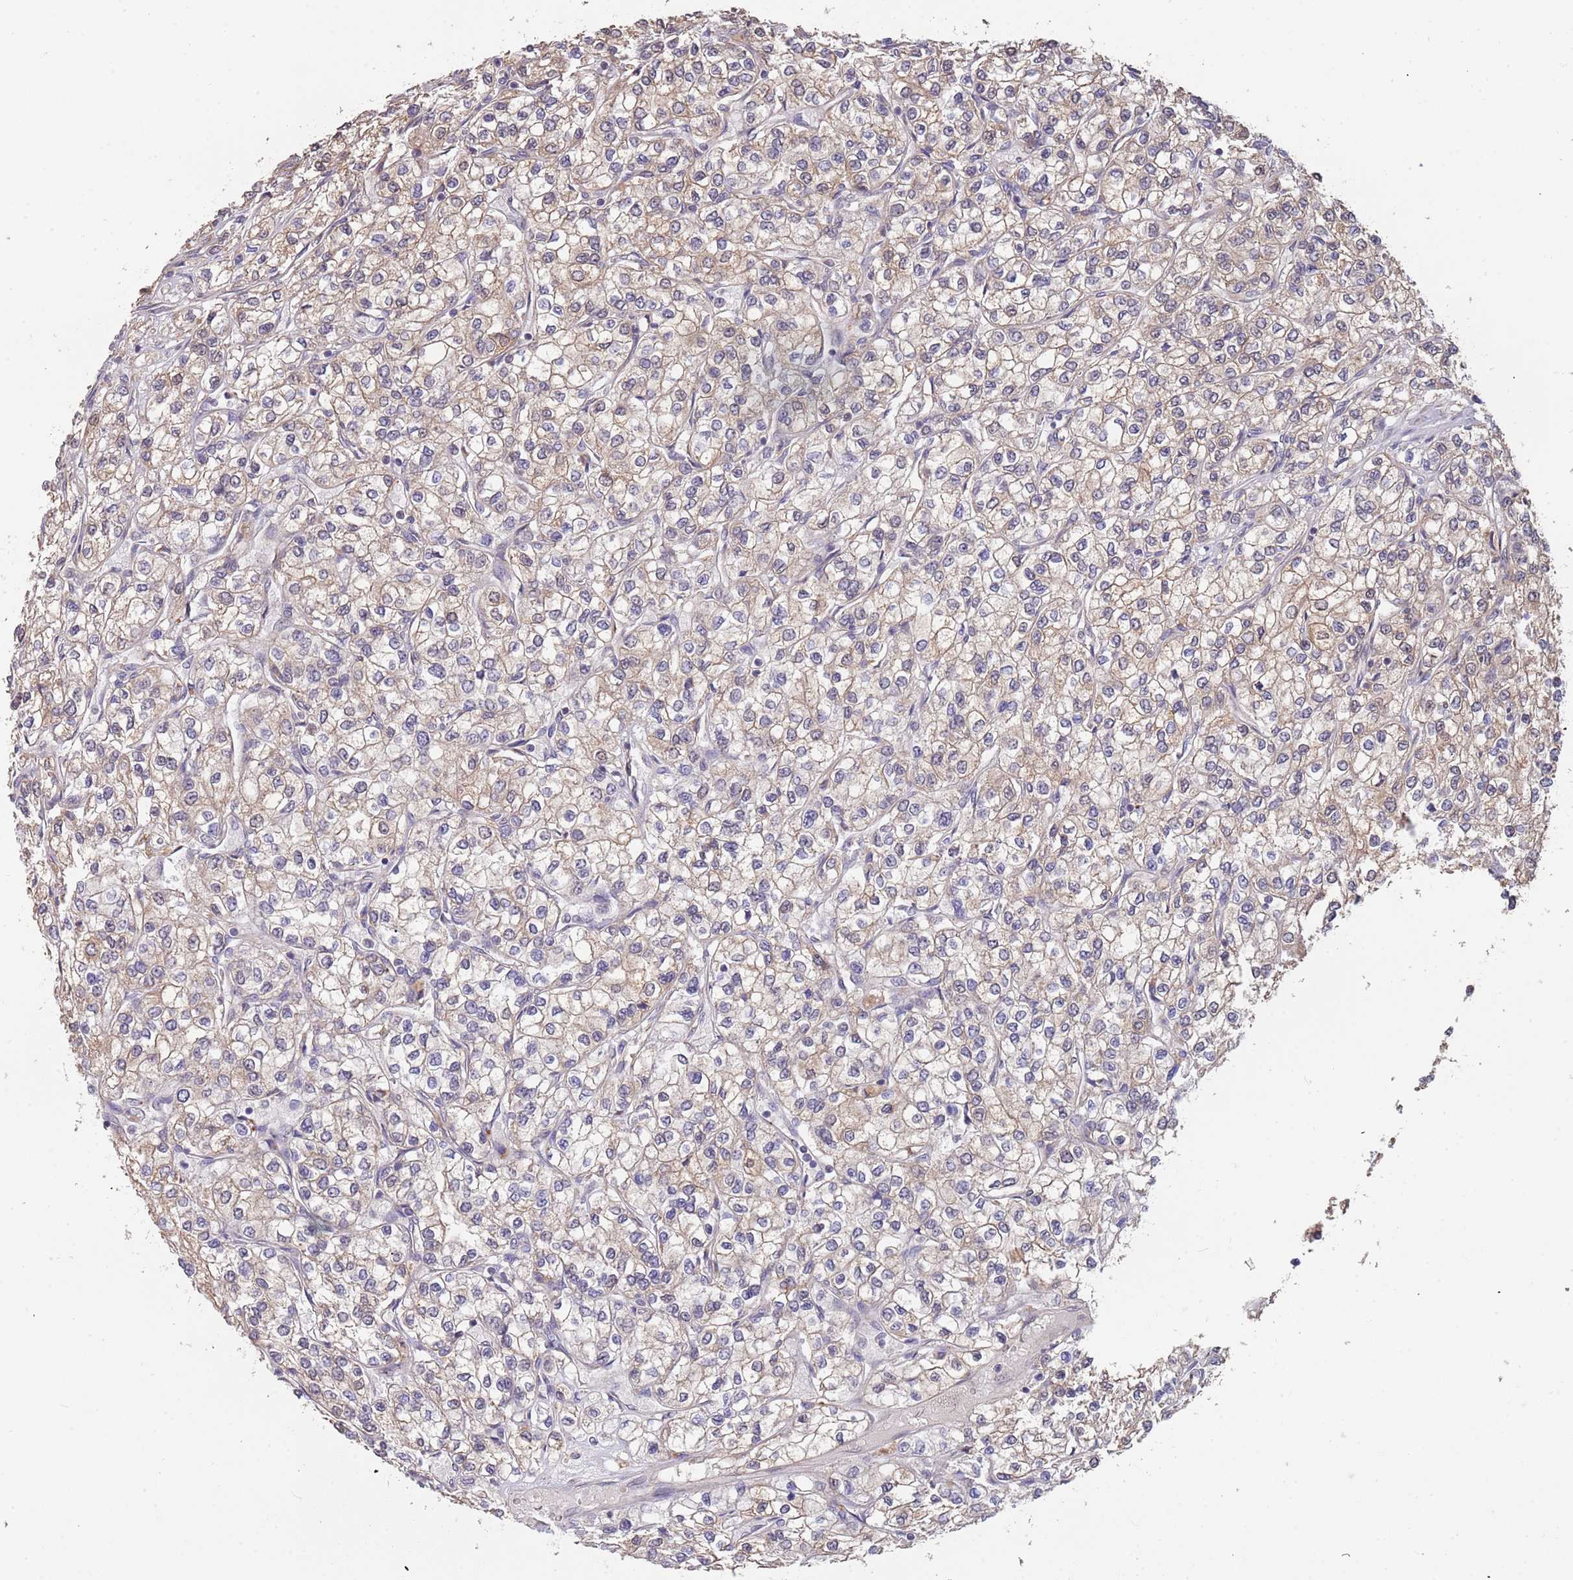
{"staining": {"intensity": "weak", "quantity": "25%-75%", "location": "cytoplasmic/membranous"}, "tissue": "renal cancer", "cell_type": "Tumor cells", "image_type": "cancer", "snomed": [{"axis": "morphology", "description": "Adenocarcinoma, NOS"}, {"axis": "topography", "description": "Kidney"}], "caption": "Immunohistochemical staining of adenocarcinoma (renal) exhibits low levels of weak cytoplasmic/membranous positivity in about 25%-75% of tumor cells.", "gene": "TMEM64", "patient": {"sex": "male", "age": 80}}